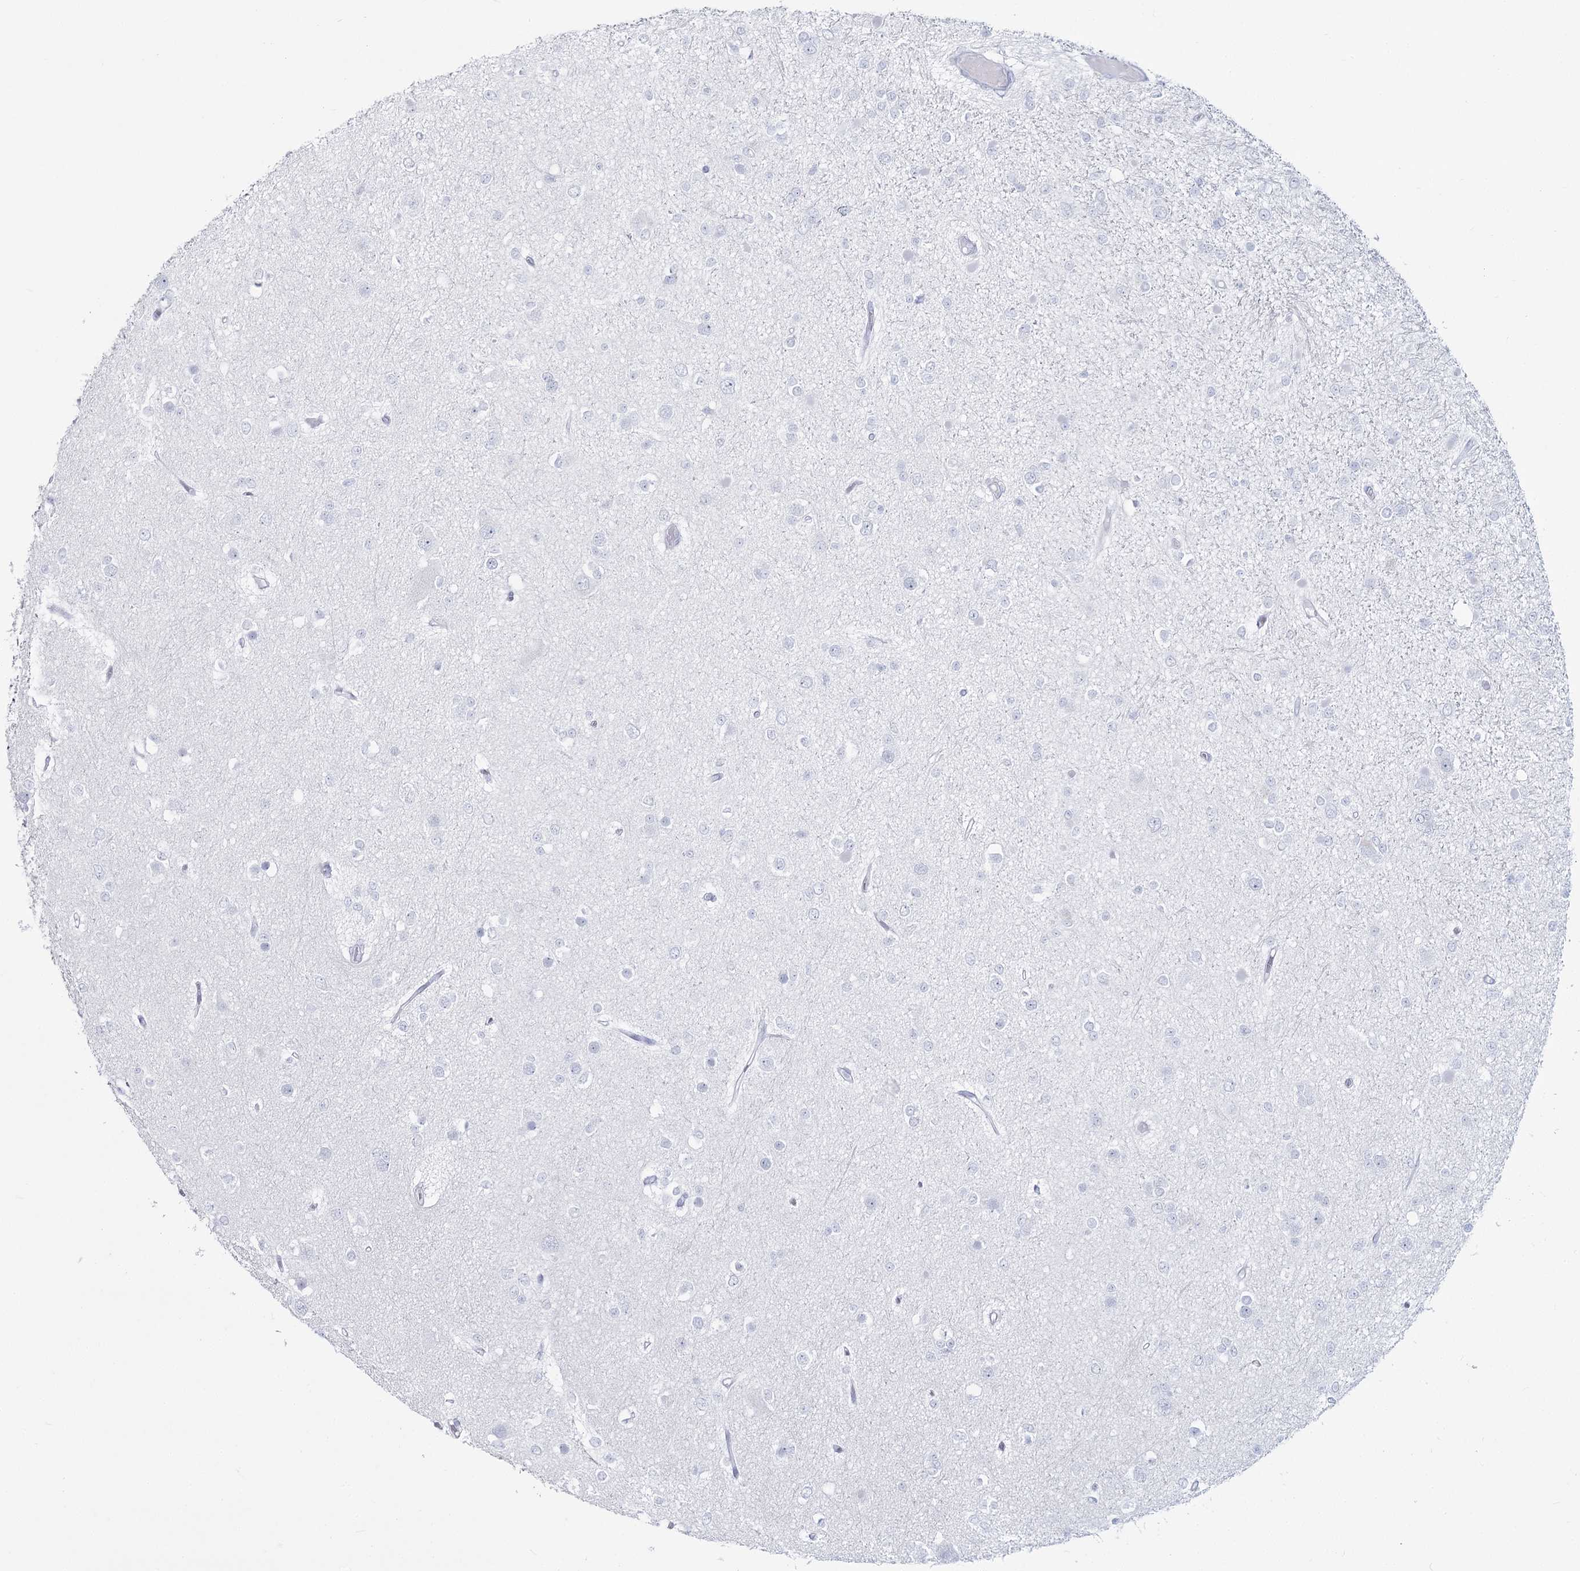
{"staining": {"intensity": "negative", "quantity": "none", "location": "none"}, "tissue": "glioma", "cell_type": "Tumor cells", "image_type": "cancer", "snomed": [{"axis": "morphology", "description": "Glioma, malignant, Low grade"}, {"axis": "topography", "description": "Brain"}], "caption": "Tumor cells are negative for brown protein staining in malignant low-grade glioma. (Stains: DAB (3,3'-diaminobenzidine) immunohistochemistry with hematoxylin counter stain, Microscopy: brightfield microscopy at high magnification).", "gene": "SLC6A19", "patient": {"sex": "female", "age": 22}}